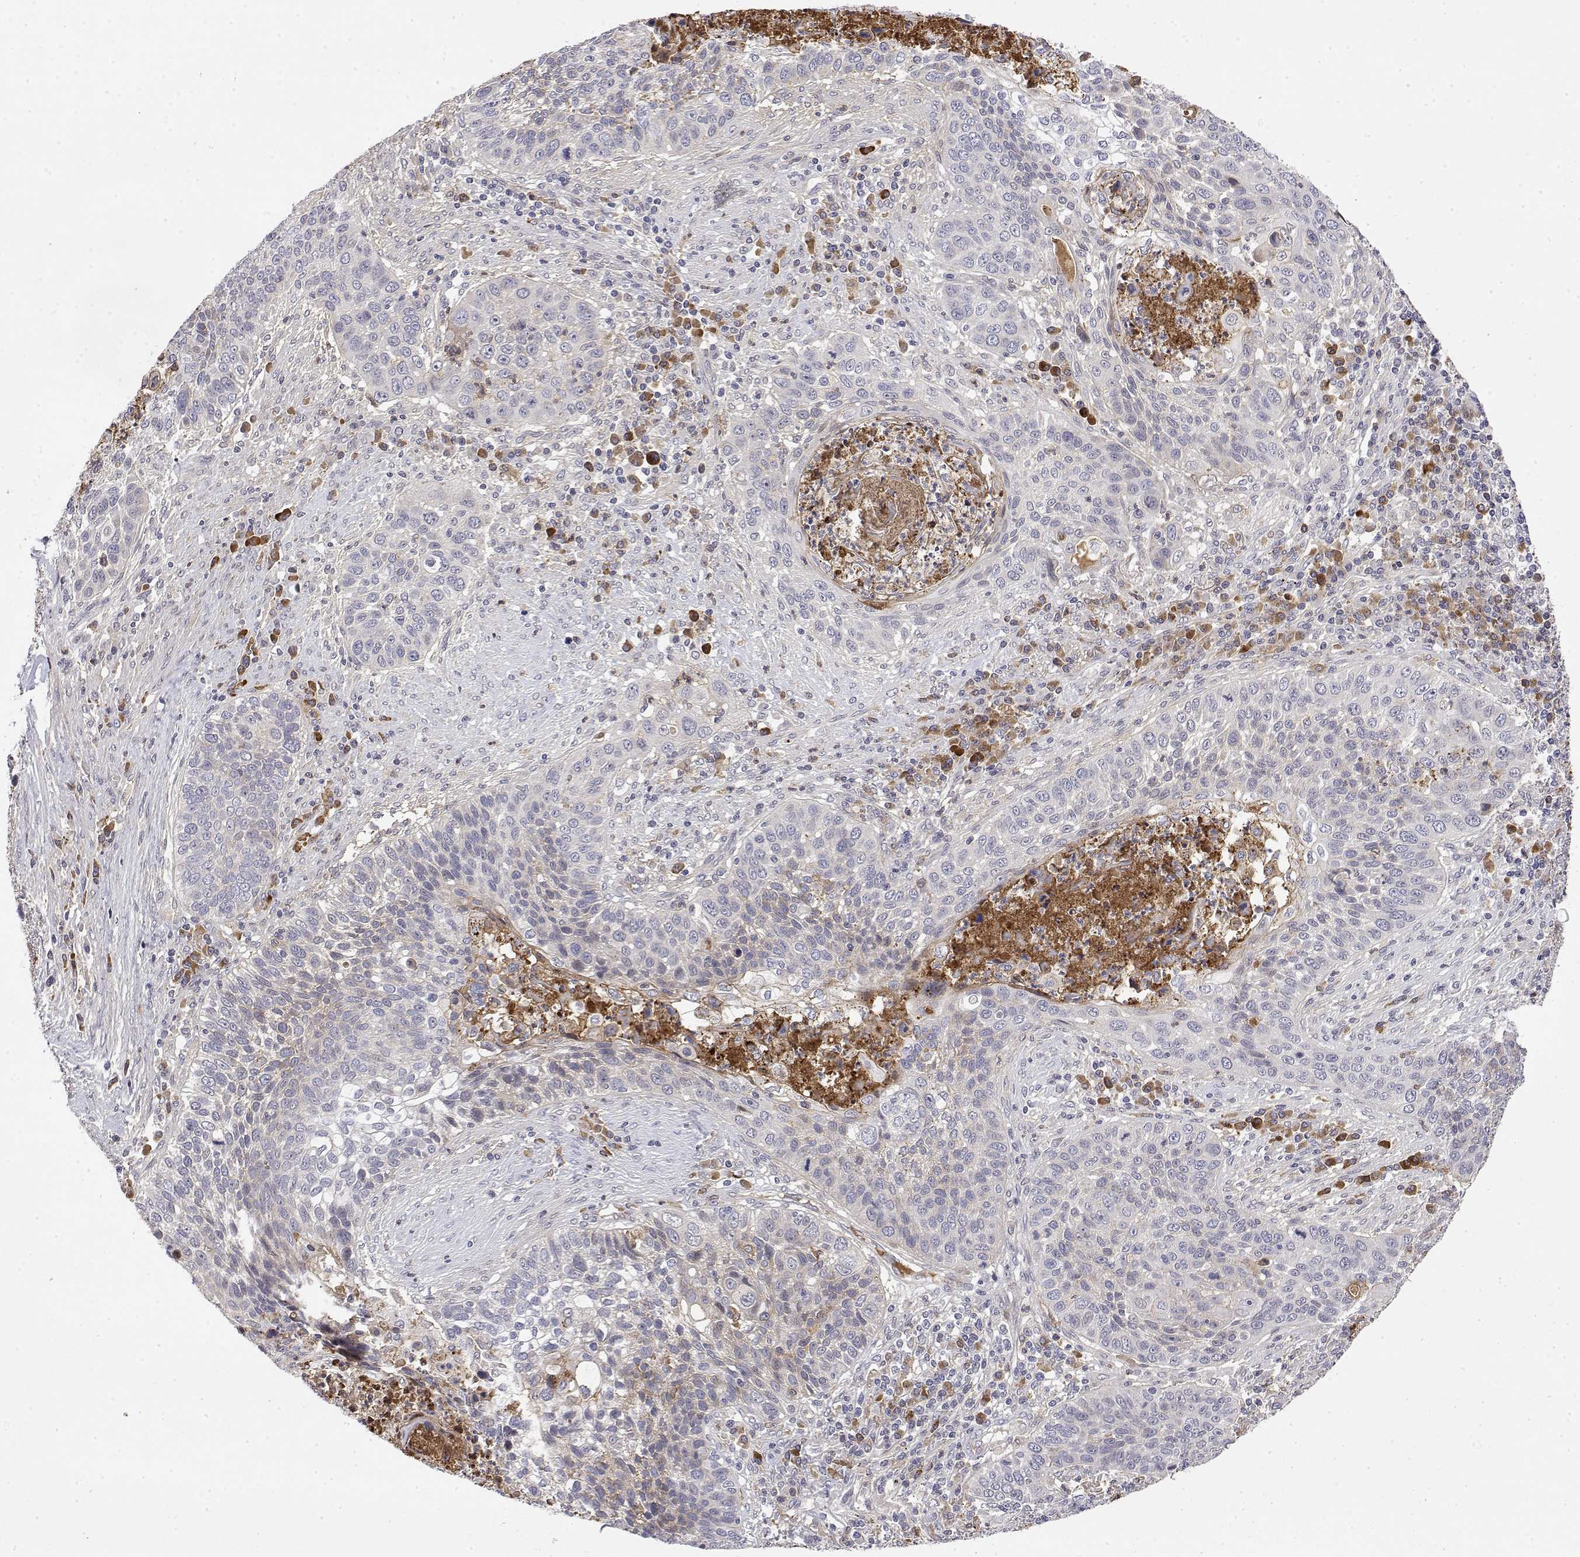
{"staining": {"intensity": "negative", "quantity": "none", "location": "none"}, "tissue": "lung cancer", "cell_type": "Tumor cells", "image_type": "cancer", "snomed": [{"axis": "morphology", "description": "Squamous cell carcinoma, NOS"}, {"axis": "morphology", "description": "Squamous cell carcinoma, metastatic, NOS"}, {"axis": "topography", "description": "Lung"}, {"axis": "topography", "description": "Pleura, NOS"}], "caption": "Human metastatic squamous cell carcinoma (lung) stained for a protein using immunohistochemistry exhibits no staining in tumor cells.", "gene": "IGFBP4", "patient": {"sex": "male", "age": 72}}